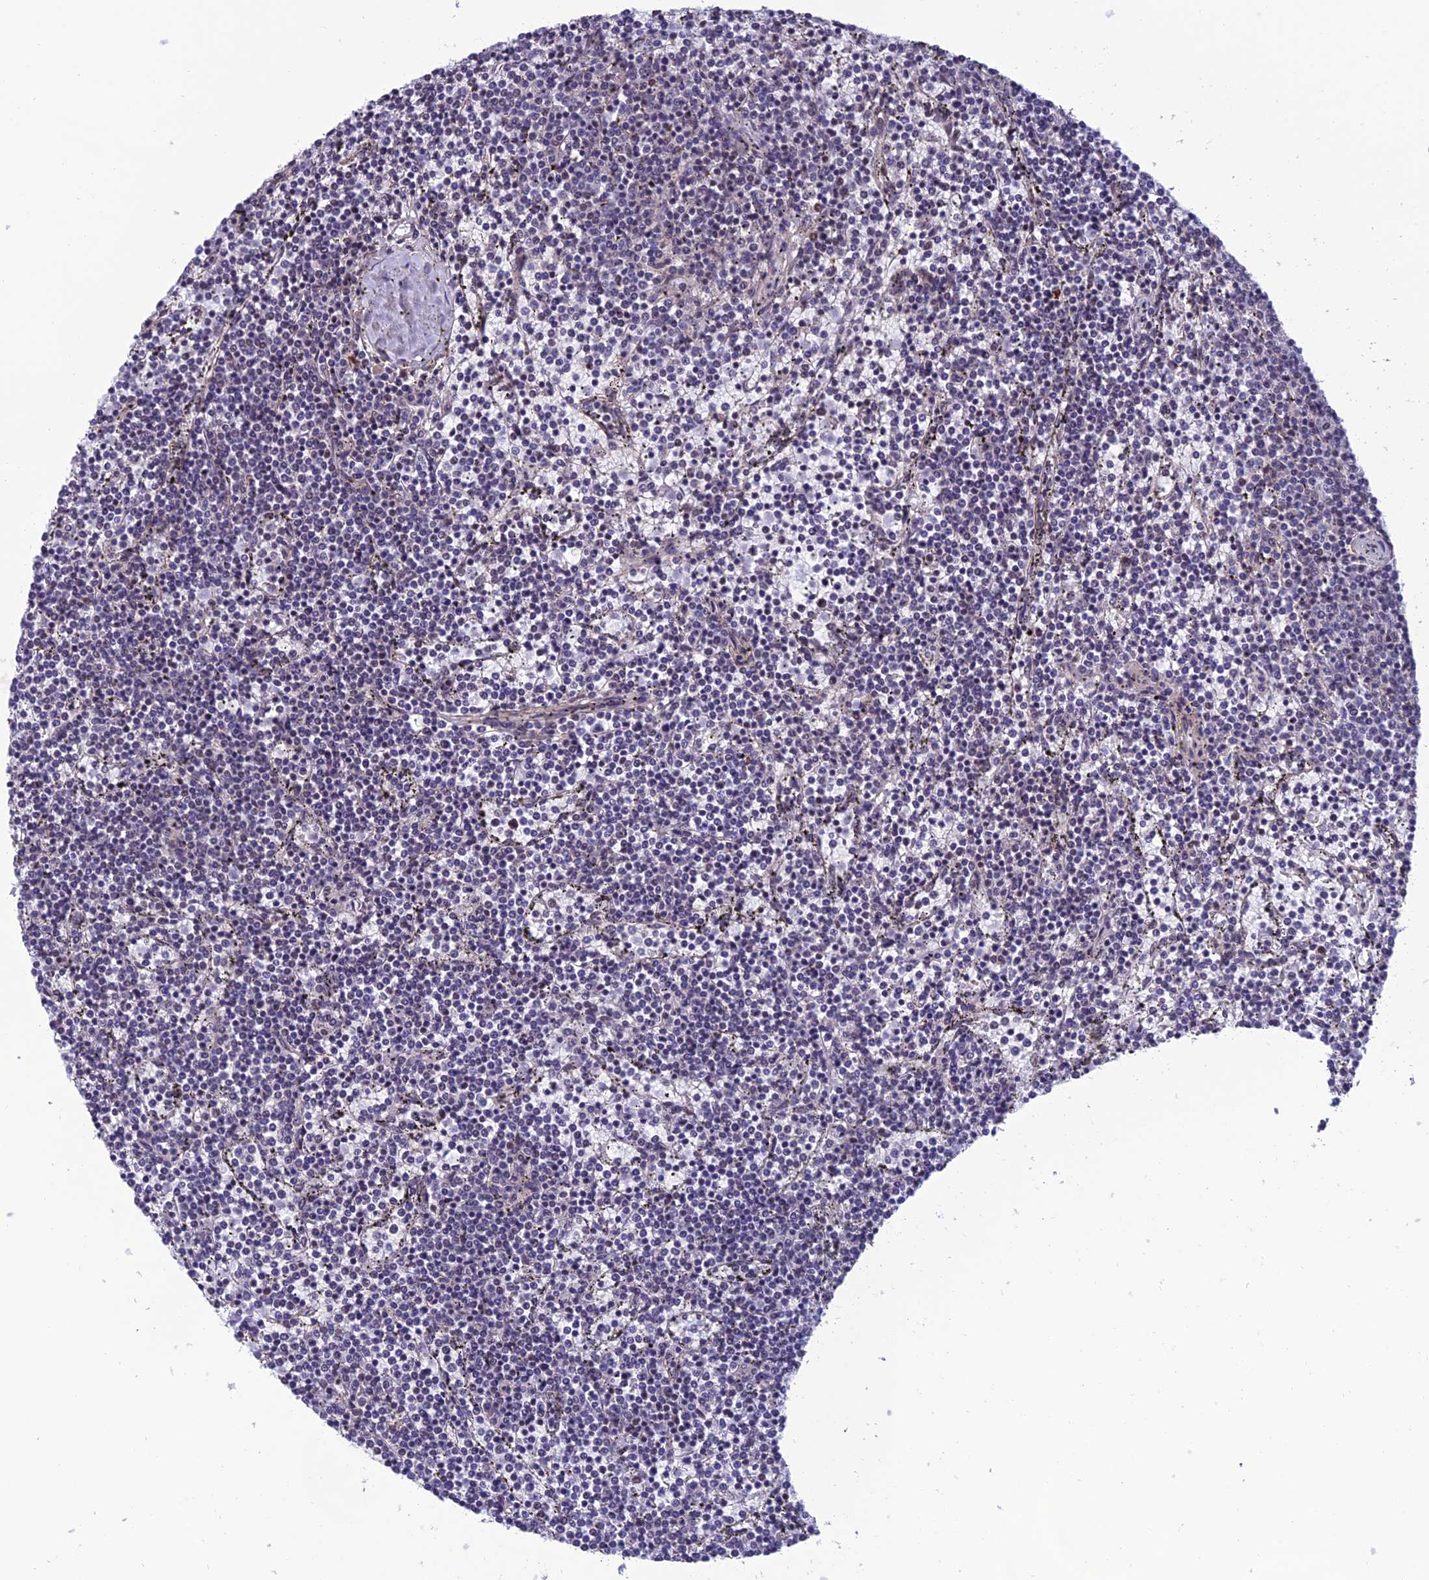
{"staining": {"intensity": "negative", "quantity": "none", "location": "none"}, "tissue": "lymphoma", "cell_type": "Tumor cells", "image_type": "cancer", "snomed": [{"axis": "morphology", "description": "Malignant lymphoma, non-Hodgkin's type, Low grade"}, {"axis": "topography", "description": "Spleen"}], "caption": "Lymphoma was stained to show a protein in brown. There is no significant expression in tumor cells. (Immunohistochemistry, brightfield microscopy, high magnification).", "gene": "RSRC1", "patient": {"sex": "female", "age": 50}}